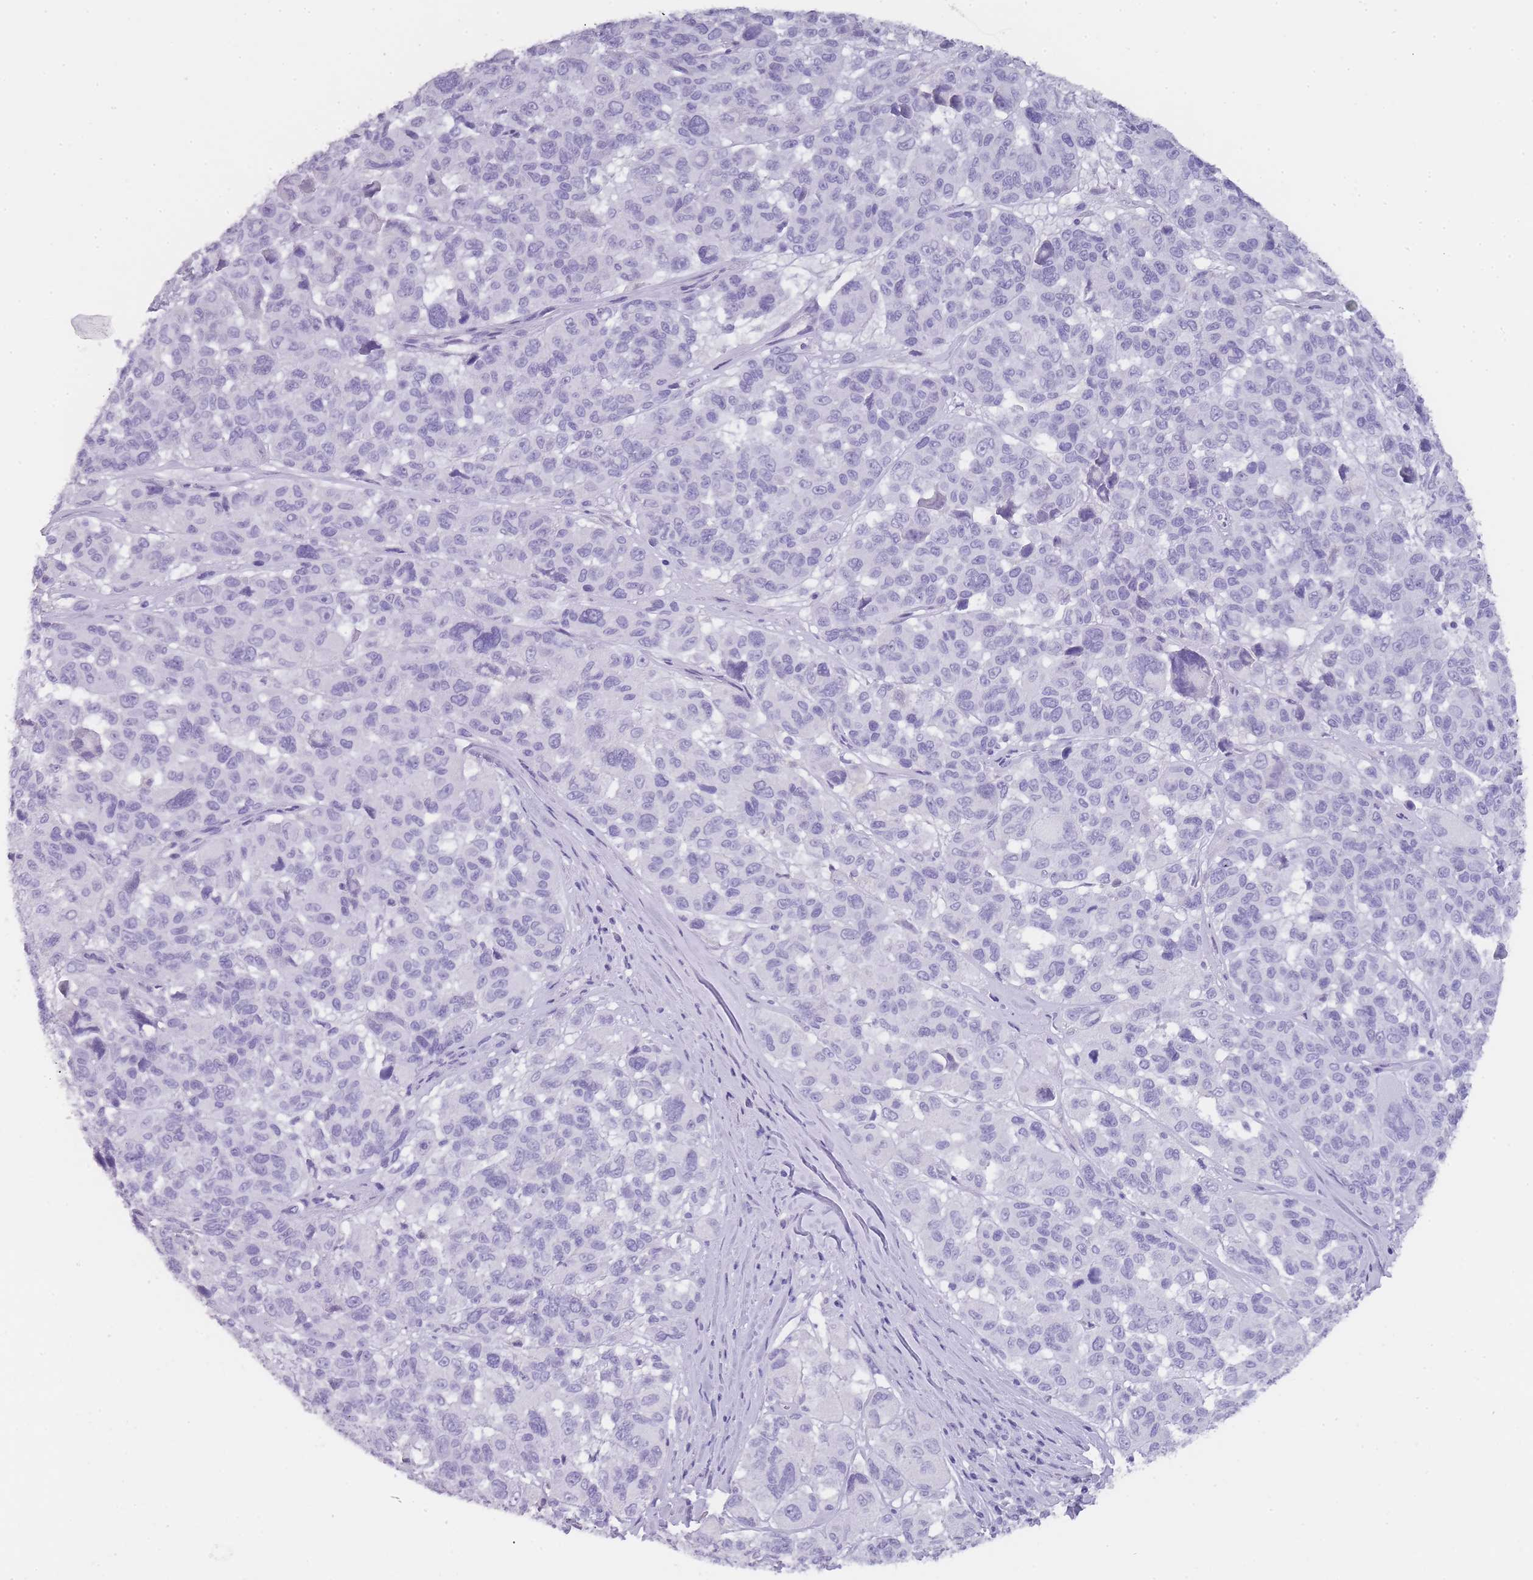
{"staining": {"intensity": "negative", "quantity": "none", "location": "none"}, "tissue": "melanoma", "cell_type": "Tumor cells", "image_type": "cancer", "snomed": [{"axis": "morphology", "description": "Malignant melanoma, NOS"}, {"axis": "topography", "description": "Skin"}], "caption": "Melanoma was stained to show a protein in brown. There is no significant expression in tumor cells. (DAB IHC with hematoxylin counter stain).", "gene": "TCP11", "patient": {"sex": "female", "age": 66}}